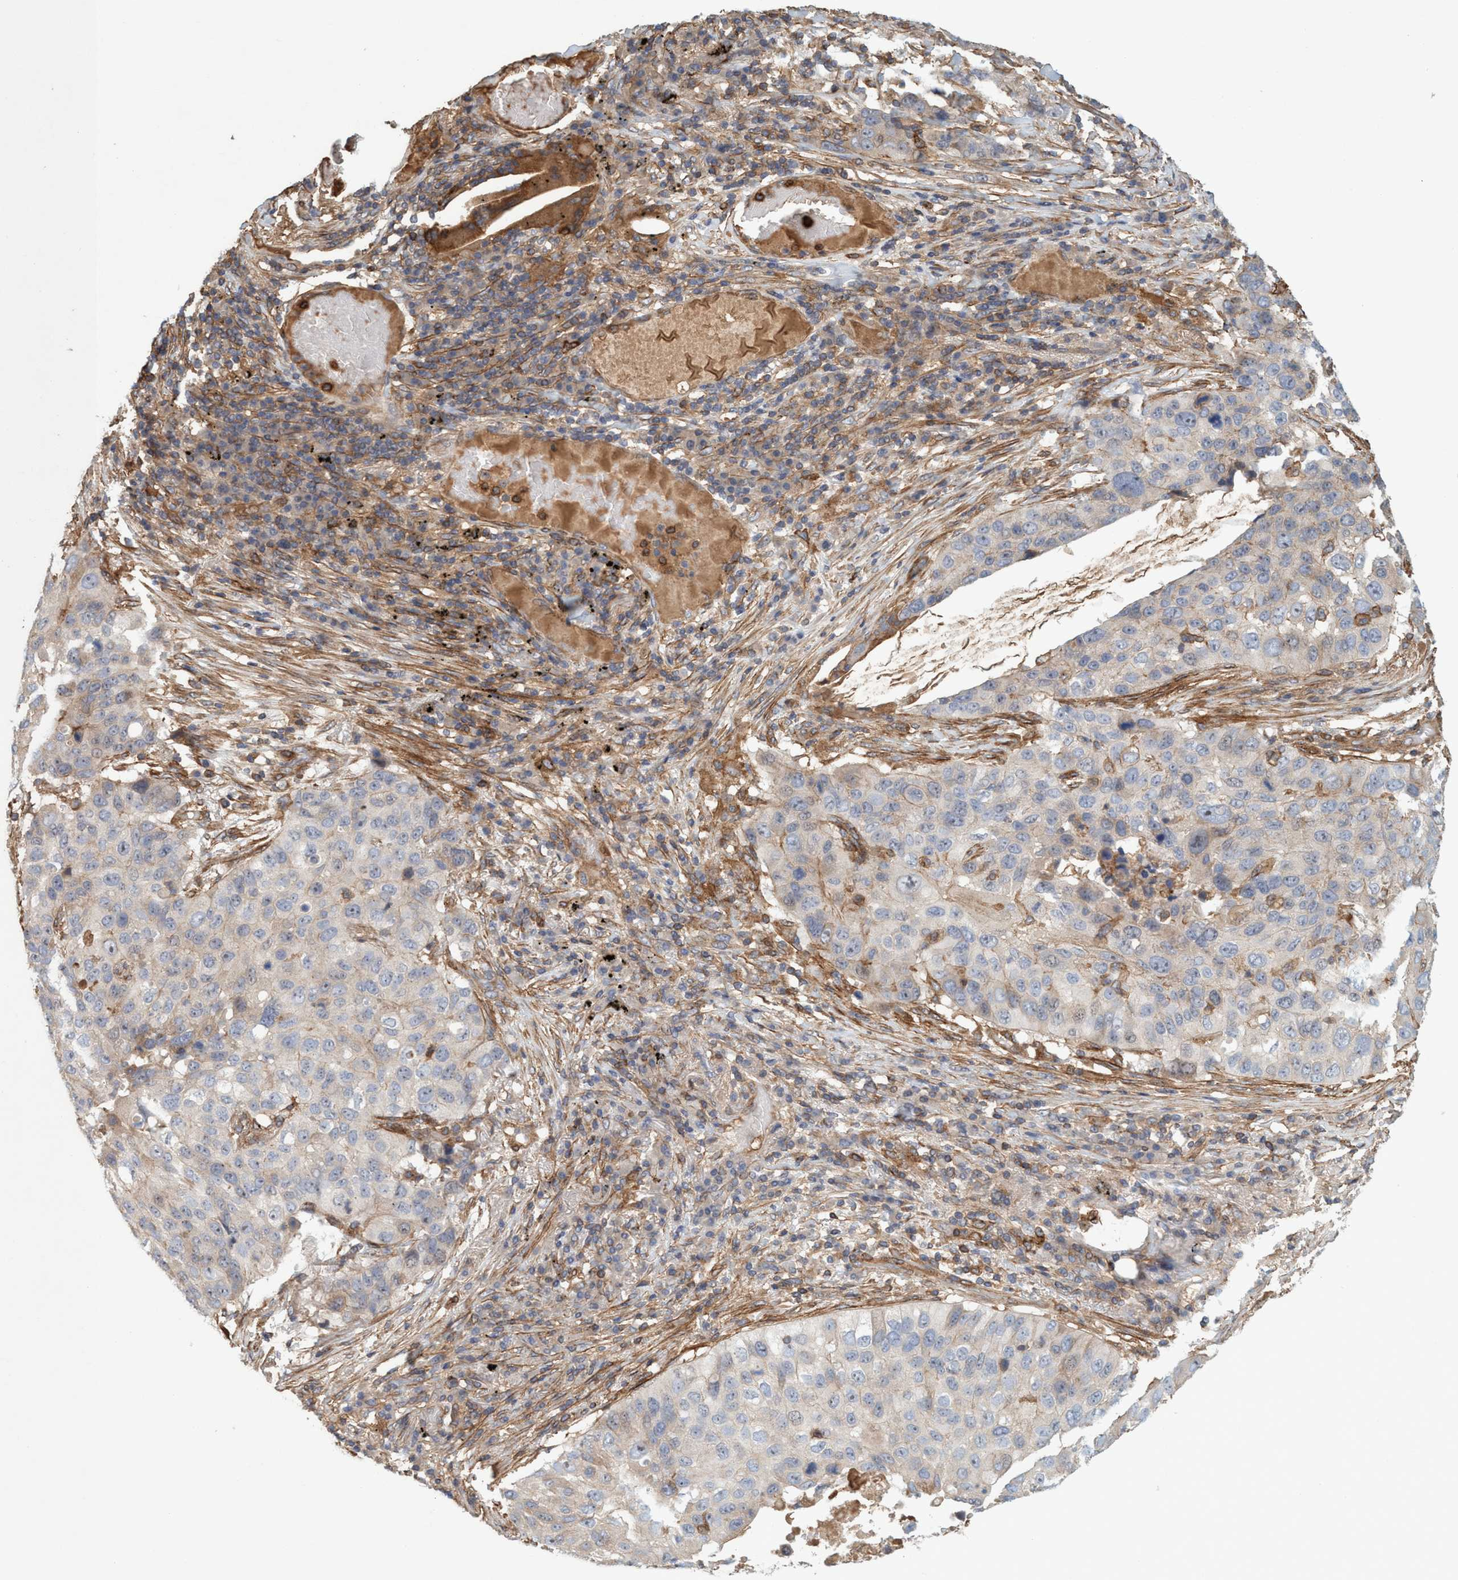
{"staining": {"intensity": "negative", "quantity": "none", "location": "none"}, "tissue": "lung cancer", "cell_type": "Tumor cells", "image_type": "cancer", "snomed": [{"axis": "morphology", "description": "Squamous cell carcinoma, NOS"}, {"axis": "topography", "description": "Lung"}], "caption": "This is a image of IHC staining of lung squamous cell carcinoma, which shows no expression in tumor cells.", "gene": "SPECC1", "patient": {"sex": "male", "age": 57}}